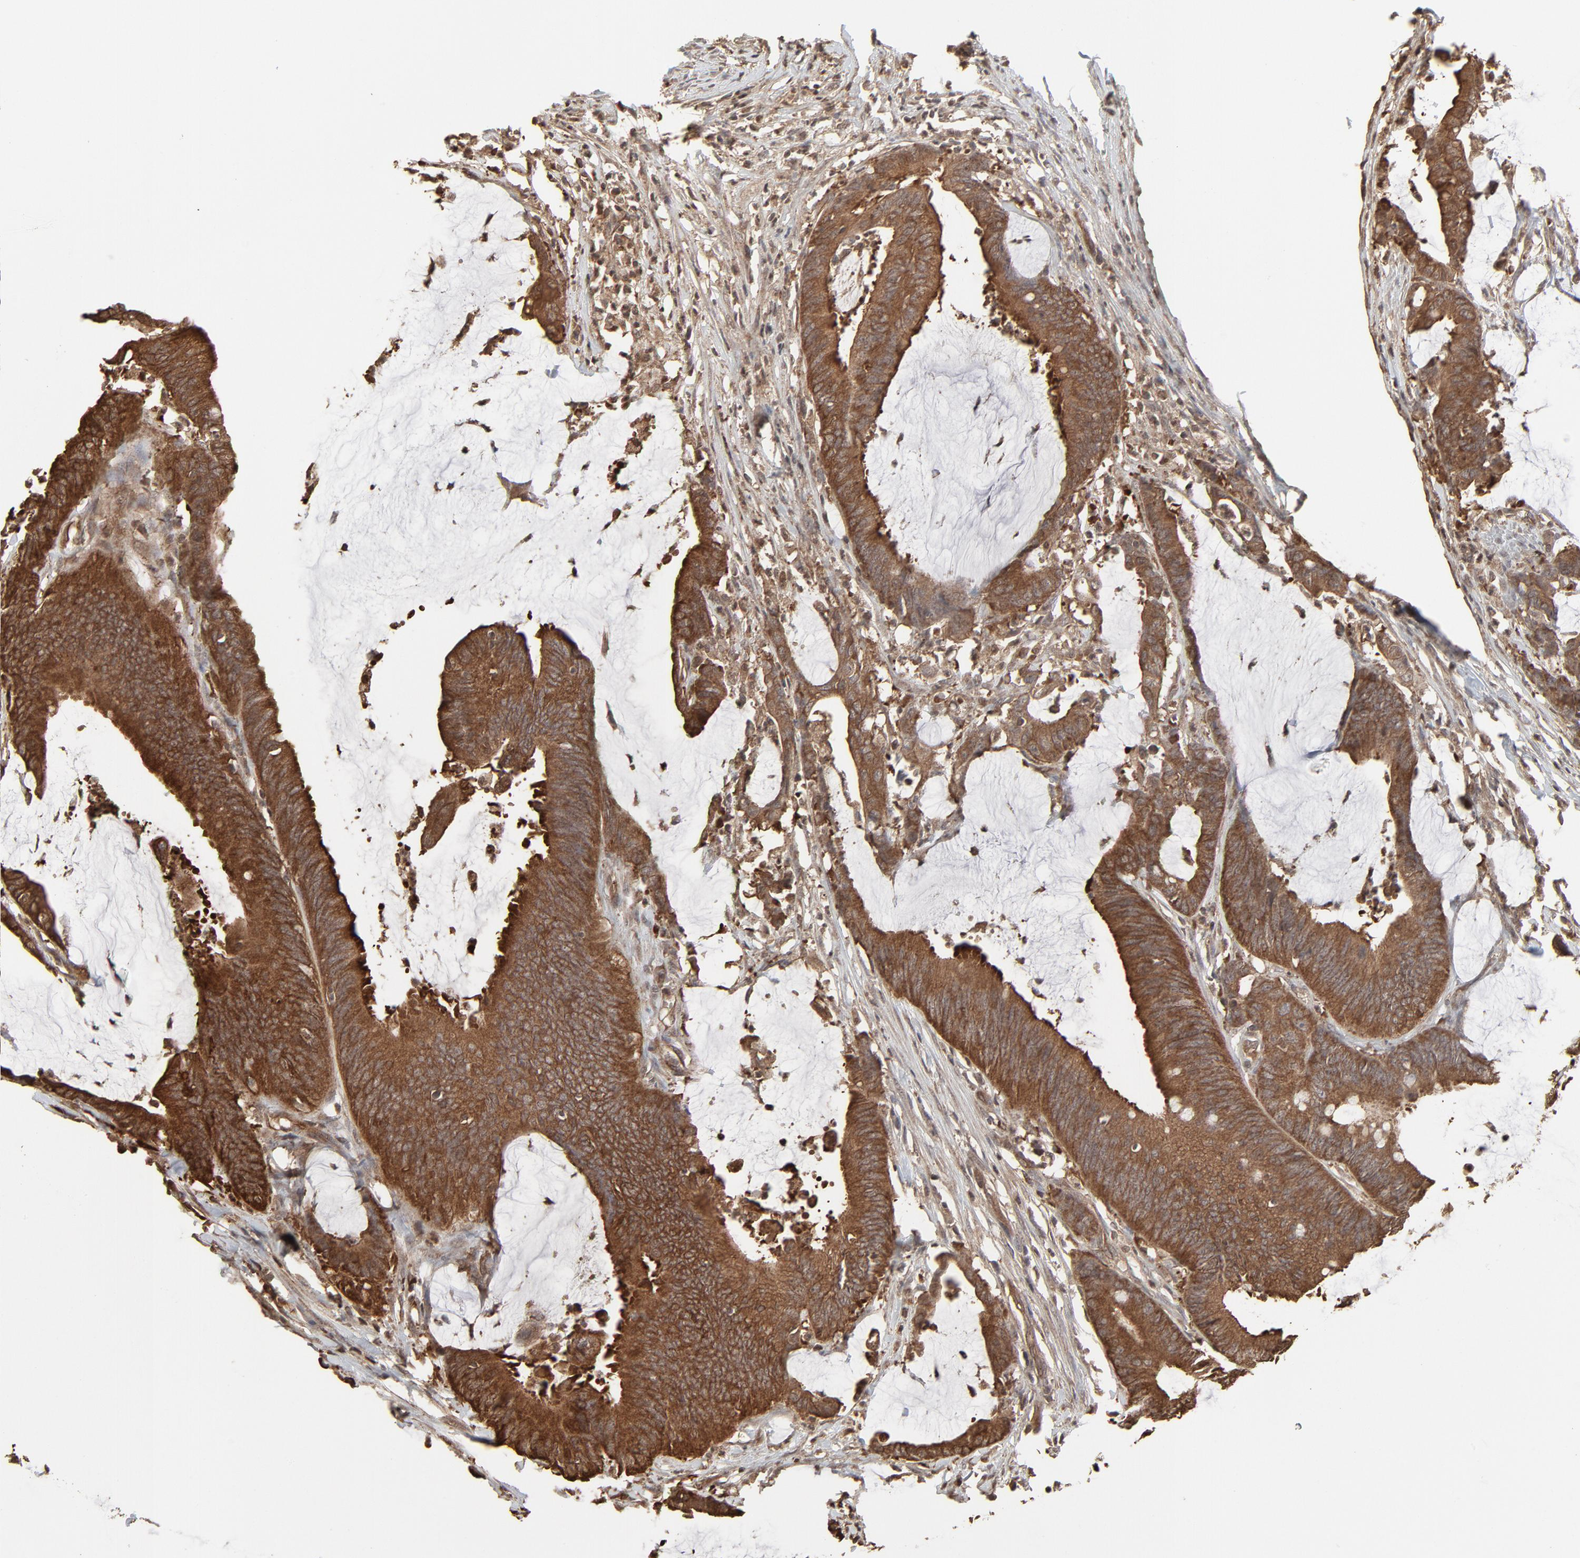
{"staining": {"intensity": "moderate", "quantity": ">75%", "location": "cytoplasmic/membranous"}, "tissue": "colorectal cancer", "cell_type": "Tumor cells", "image_type": "cancer", "snomed": [{"axis": "morphology", "description": "Adenocarcinoma, NOS"}, {"axis": "topography", "description": "Rectum"}], "caption": "An immunohistochemistry (IHC) image of neoplastic tissue is shown. Protein staining in brown highlights moderate cytoplasmic/membranous positivity in colorectal adenocarcinoma within tumor cells. The staining was performed using DAB (3,3'-diaminobenzidine) to visualize the protein expression in brown, while the nuclei were stained in blue with hematoxylin (Magnification: 20x).", "gene": "PPP2CA", "patient": {"sex": "female", "age": 66}}